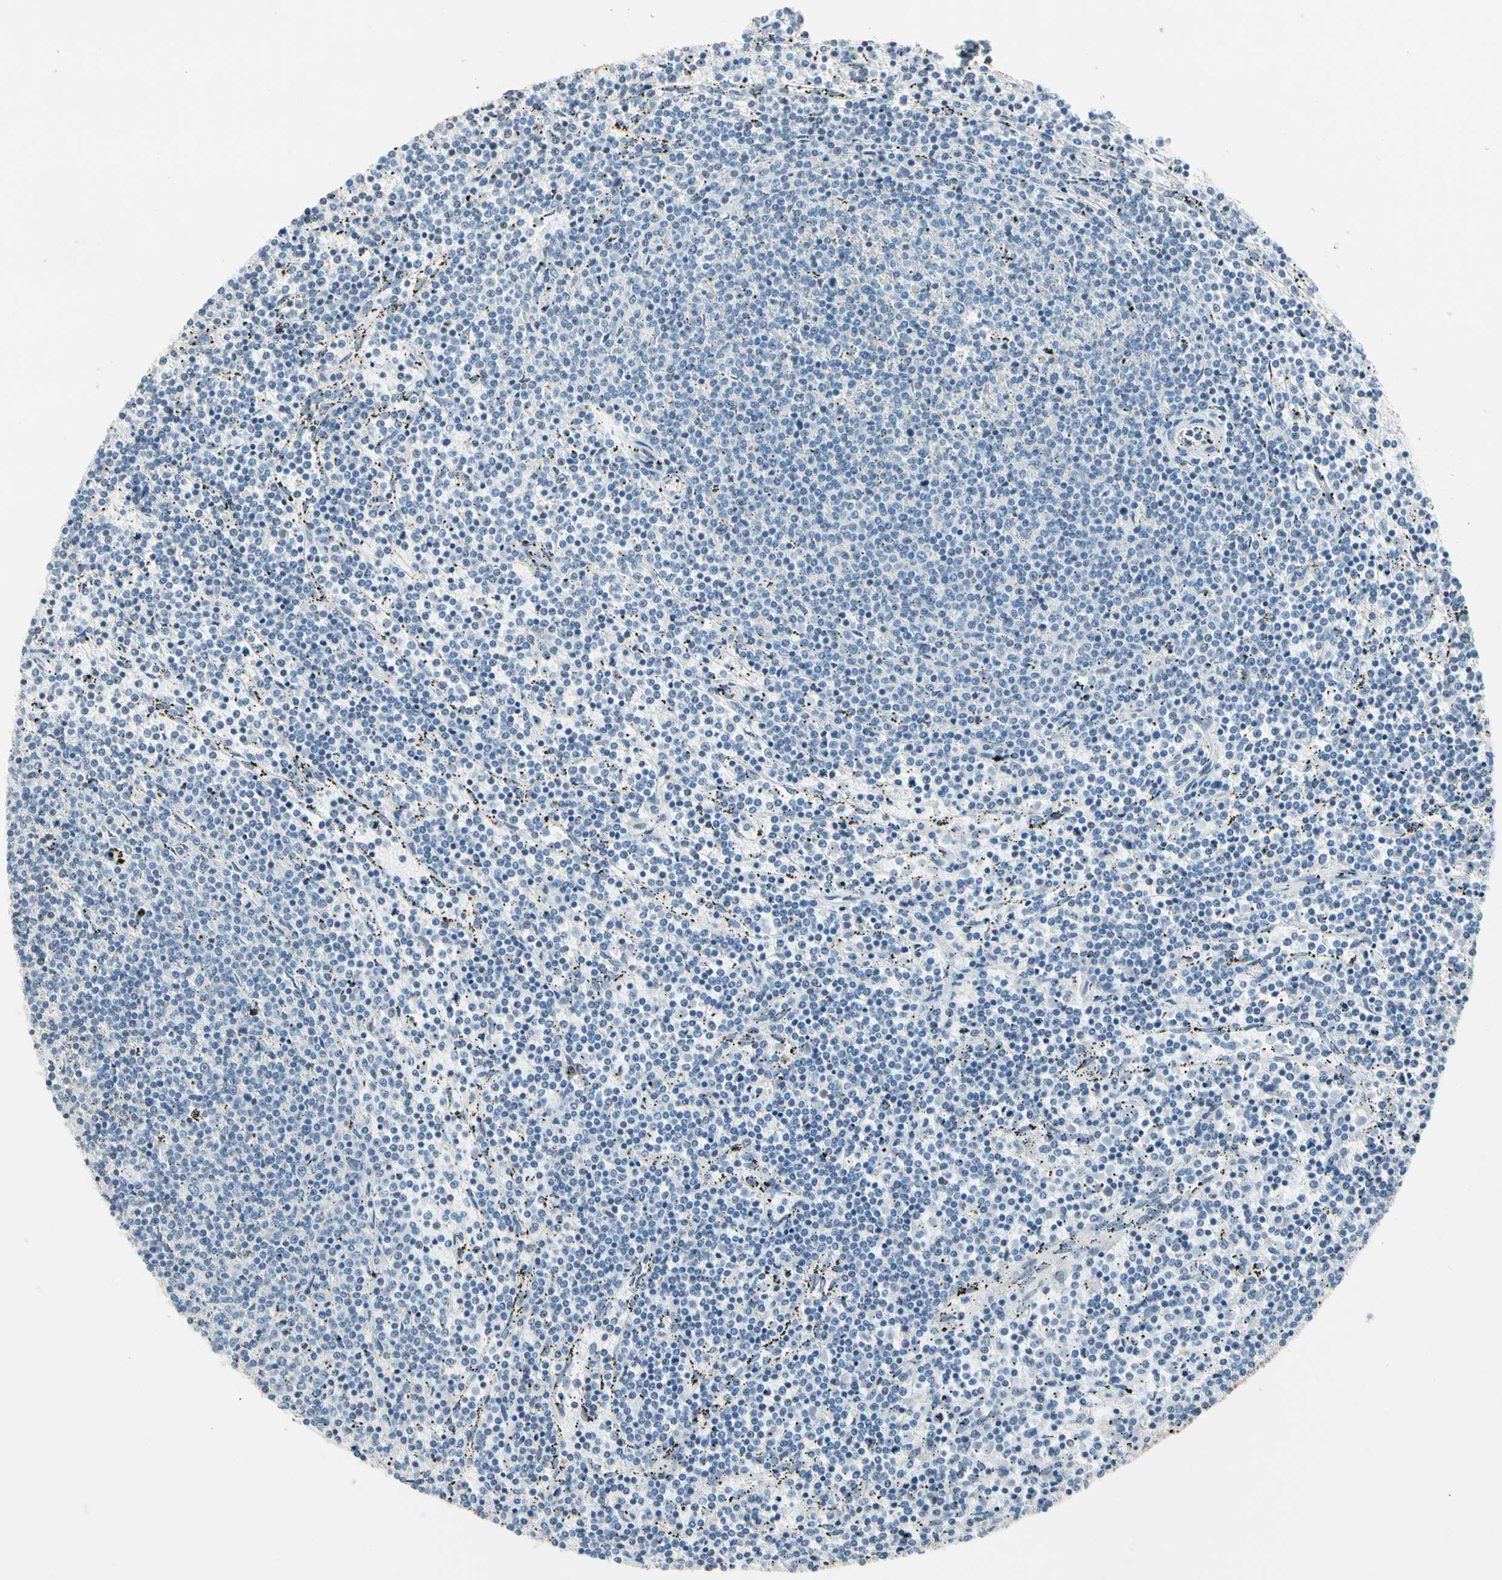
{"staining": {"intensity": "negative", "quantity": "none", "location": "none"}, "tissue": "lymphoma", "cell_type": "Tumor cells", "image_type": "cancer", "snomed": [{"axis": "morphology", "description": "Malignant lymphoma, non-Hodgkin's type, Low grade"}, {"axis": "topography", "description": "Spleen"}], "caption": "This is an immunohistochemistry histopathology image of human low-grade malignant lymphoma, non-Hodgkin's type. There is no expression in tumor cells.", "gene": "STK40", "patient": {"sex": "female", "age": 50}}